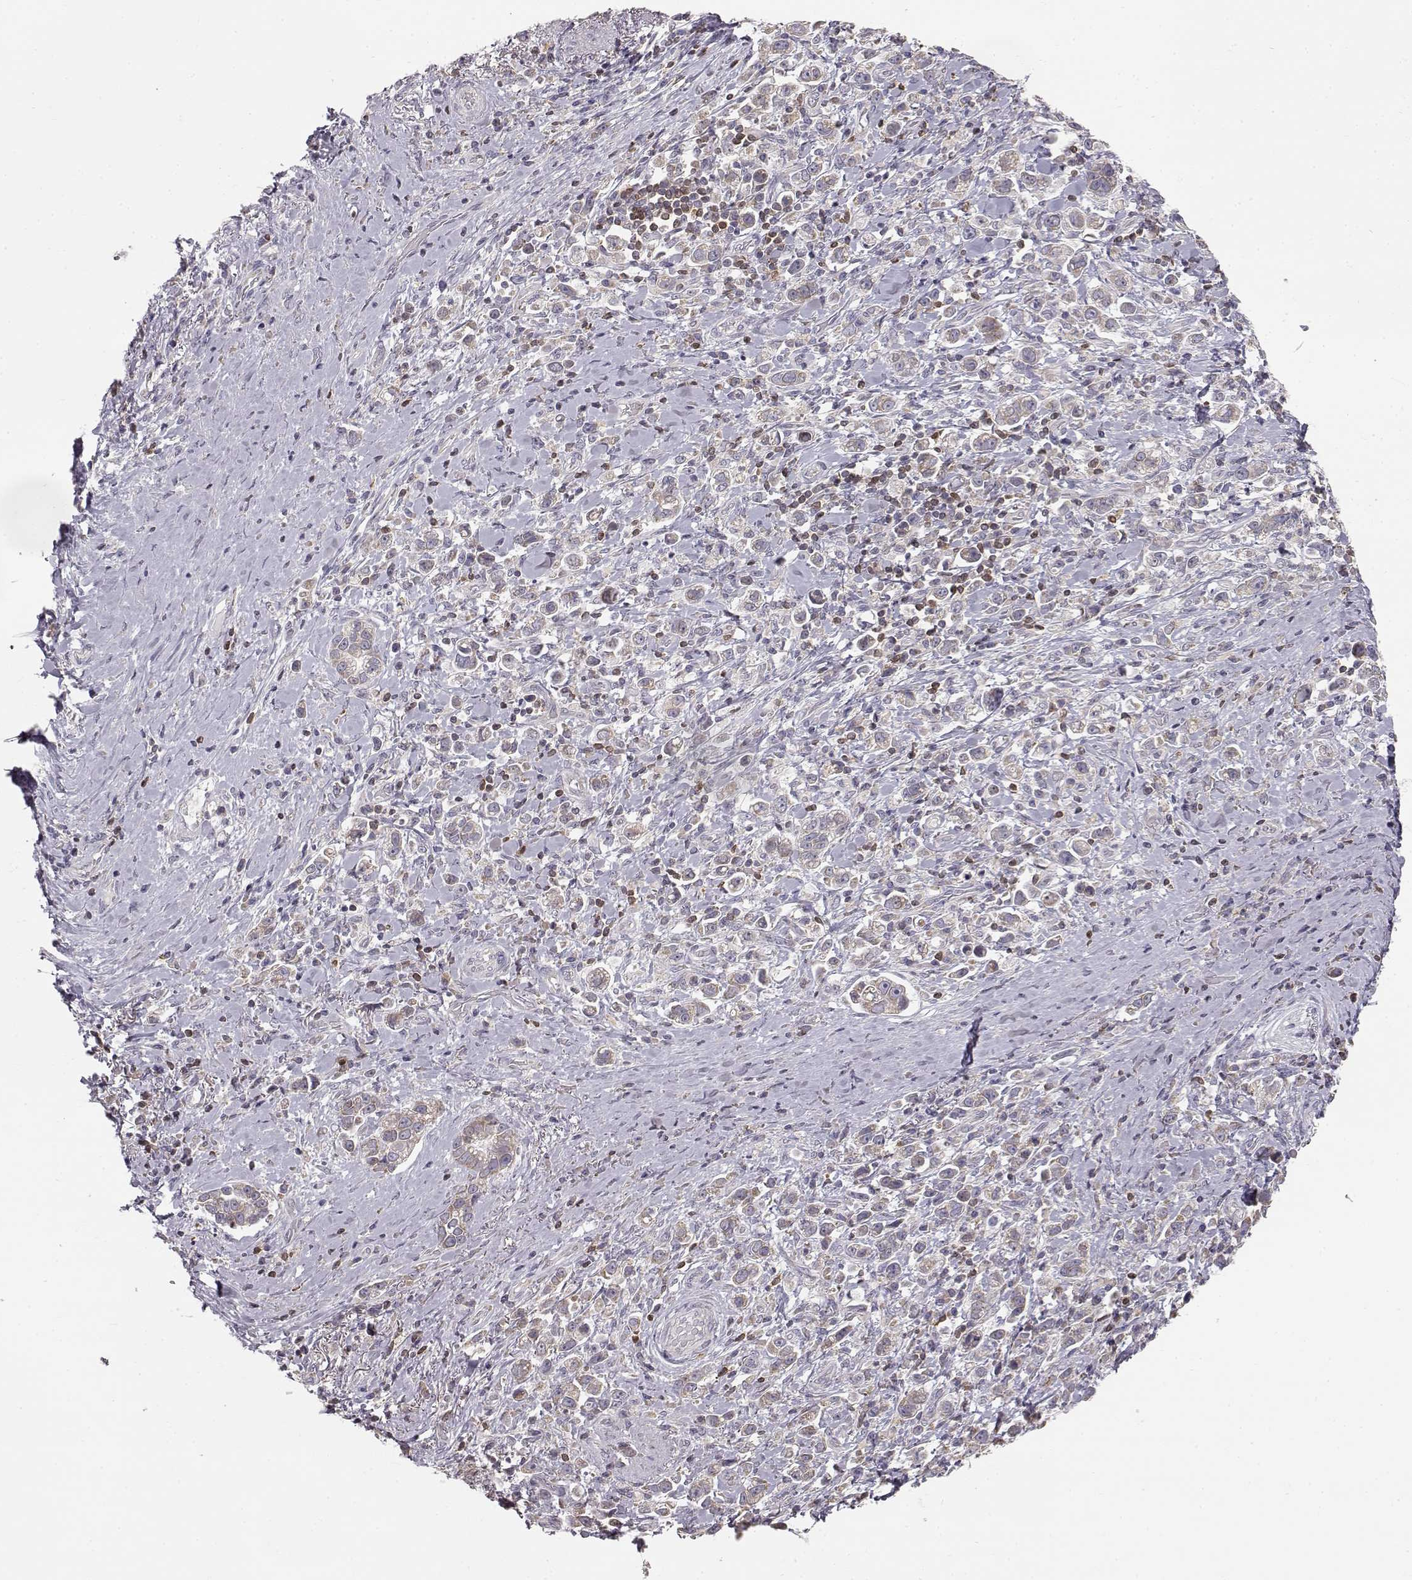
{"staining": {"intensity": "weak", "quantity": ">75%", "location": "cytoplasmic/membranous"}, "tissue": "stomach cancer", "cell_type": "Tumor cells", "image_type": "cancer", "snomed": [{"axis": "morphology", "description": "Adenocarcinoma, NOS"}, {"axis": "topography", "description": "Stomach"}], "caption": "Immunohistochemistry micrograph of adenocarcinoma (stomach) stained for a protein (brown), which shows low levels of weak cytoplasmic/membranous staining in approximately >75% of tumor cells.", "gene": "GRAP2", "patient": {"sex": "male", "age": 93}}